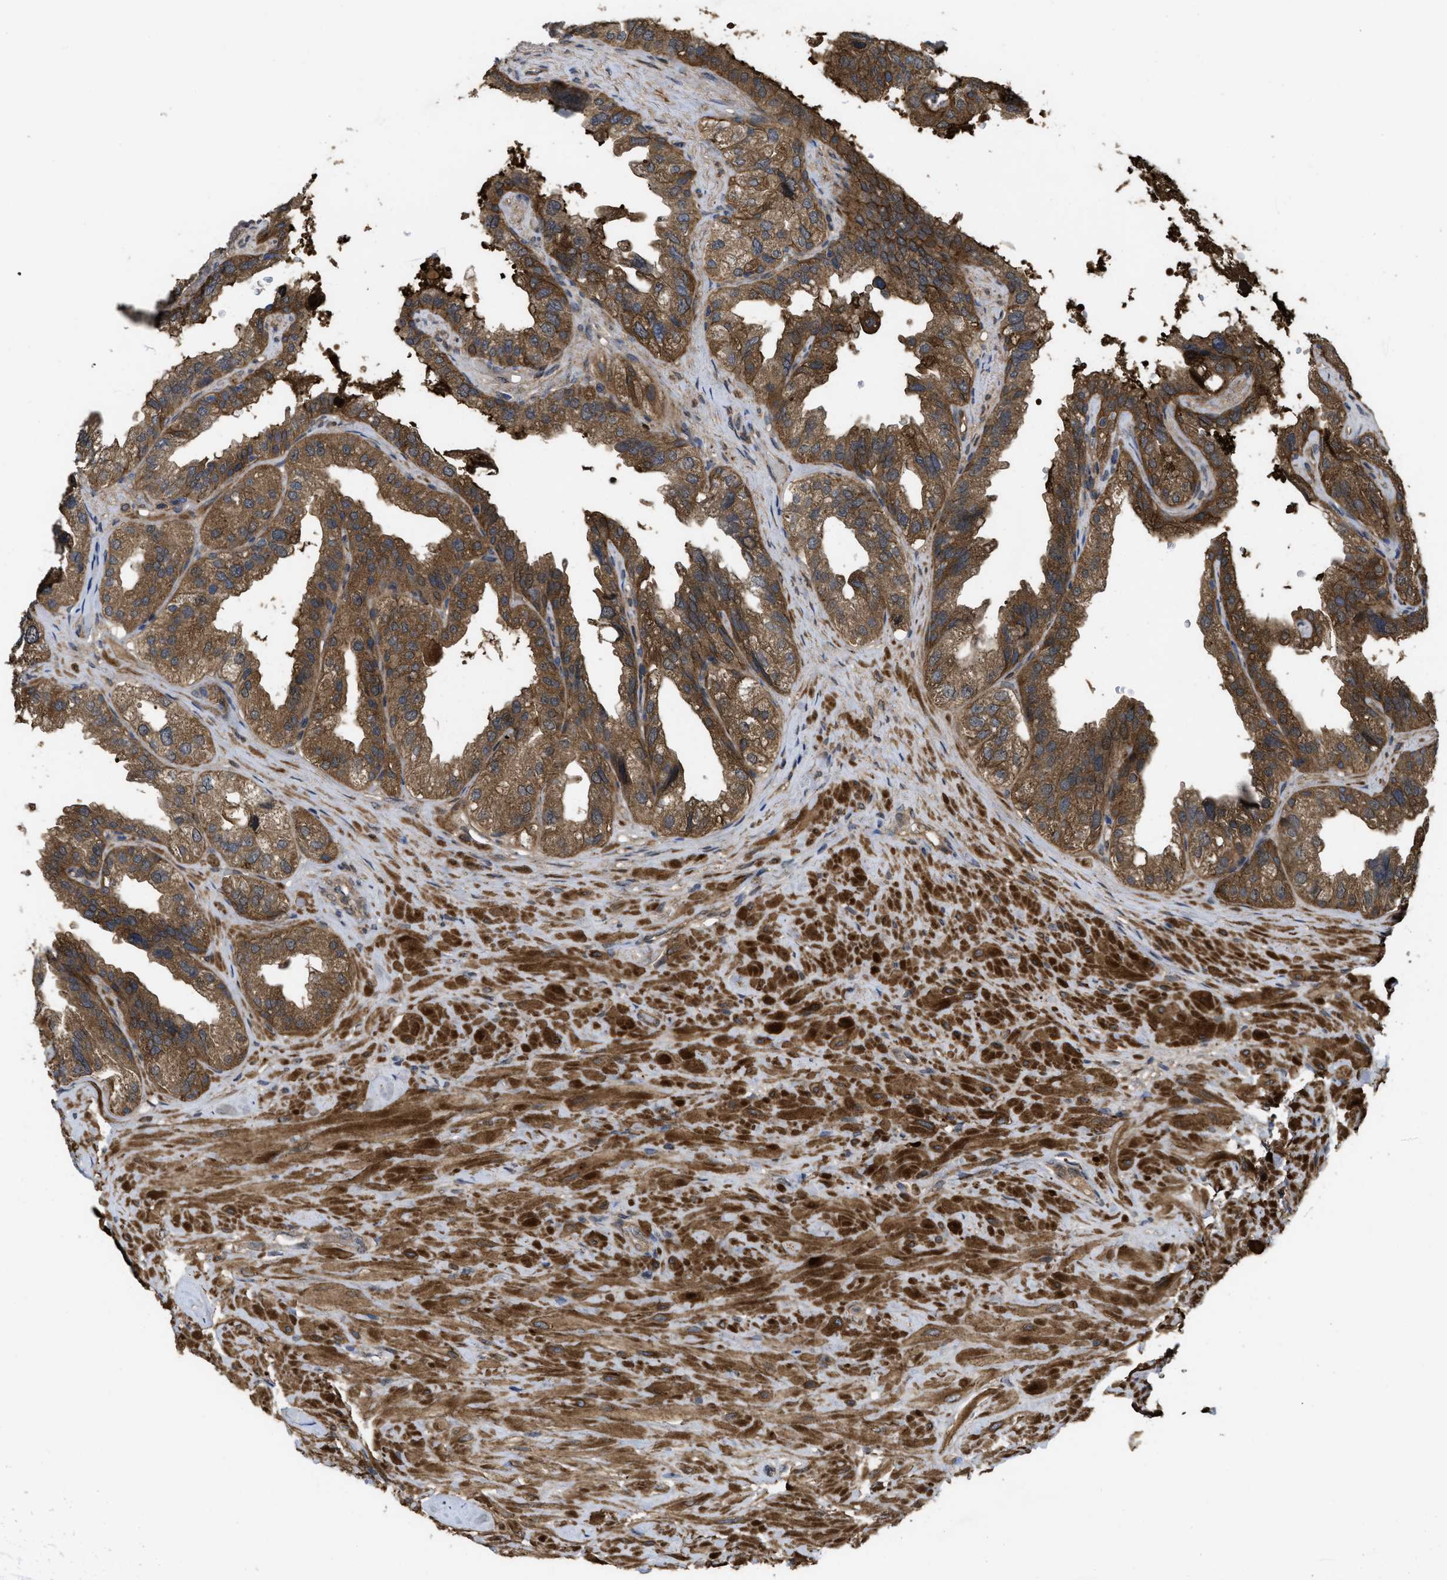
{"staining": {"intensity": "moderate", "quantity": ">75%", "location": "cytoplasmic/membranous"}, "tissue": "seminal vesicle", "cell_type": "Glandular cells", "image_type": "normal", "snomed": [{"axis": "morphology", "description": "Normal tissue, NOS"}, {"axis": "topography", "description": "Seminal veicle"}], "caption": "Immunohistochemical staining of normal human seminal vesicle demonstrates medium levels of moderate cytoplasmic/membranous expression in approximately >75% of glandular cells. The staining was performed using DAB, with brown indicating positive protein expression. Nuclei are stained blue with hematoxylin.", "gene": "FZD6", "patient": {"sex": "male", "age": 68}}